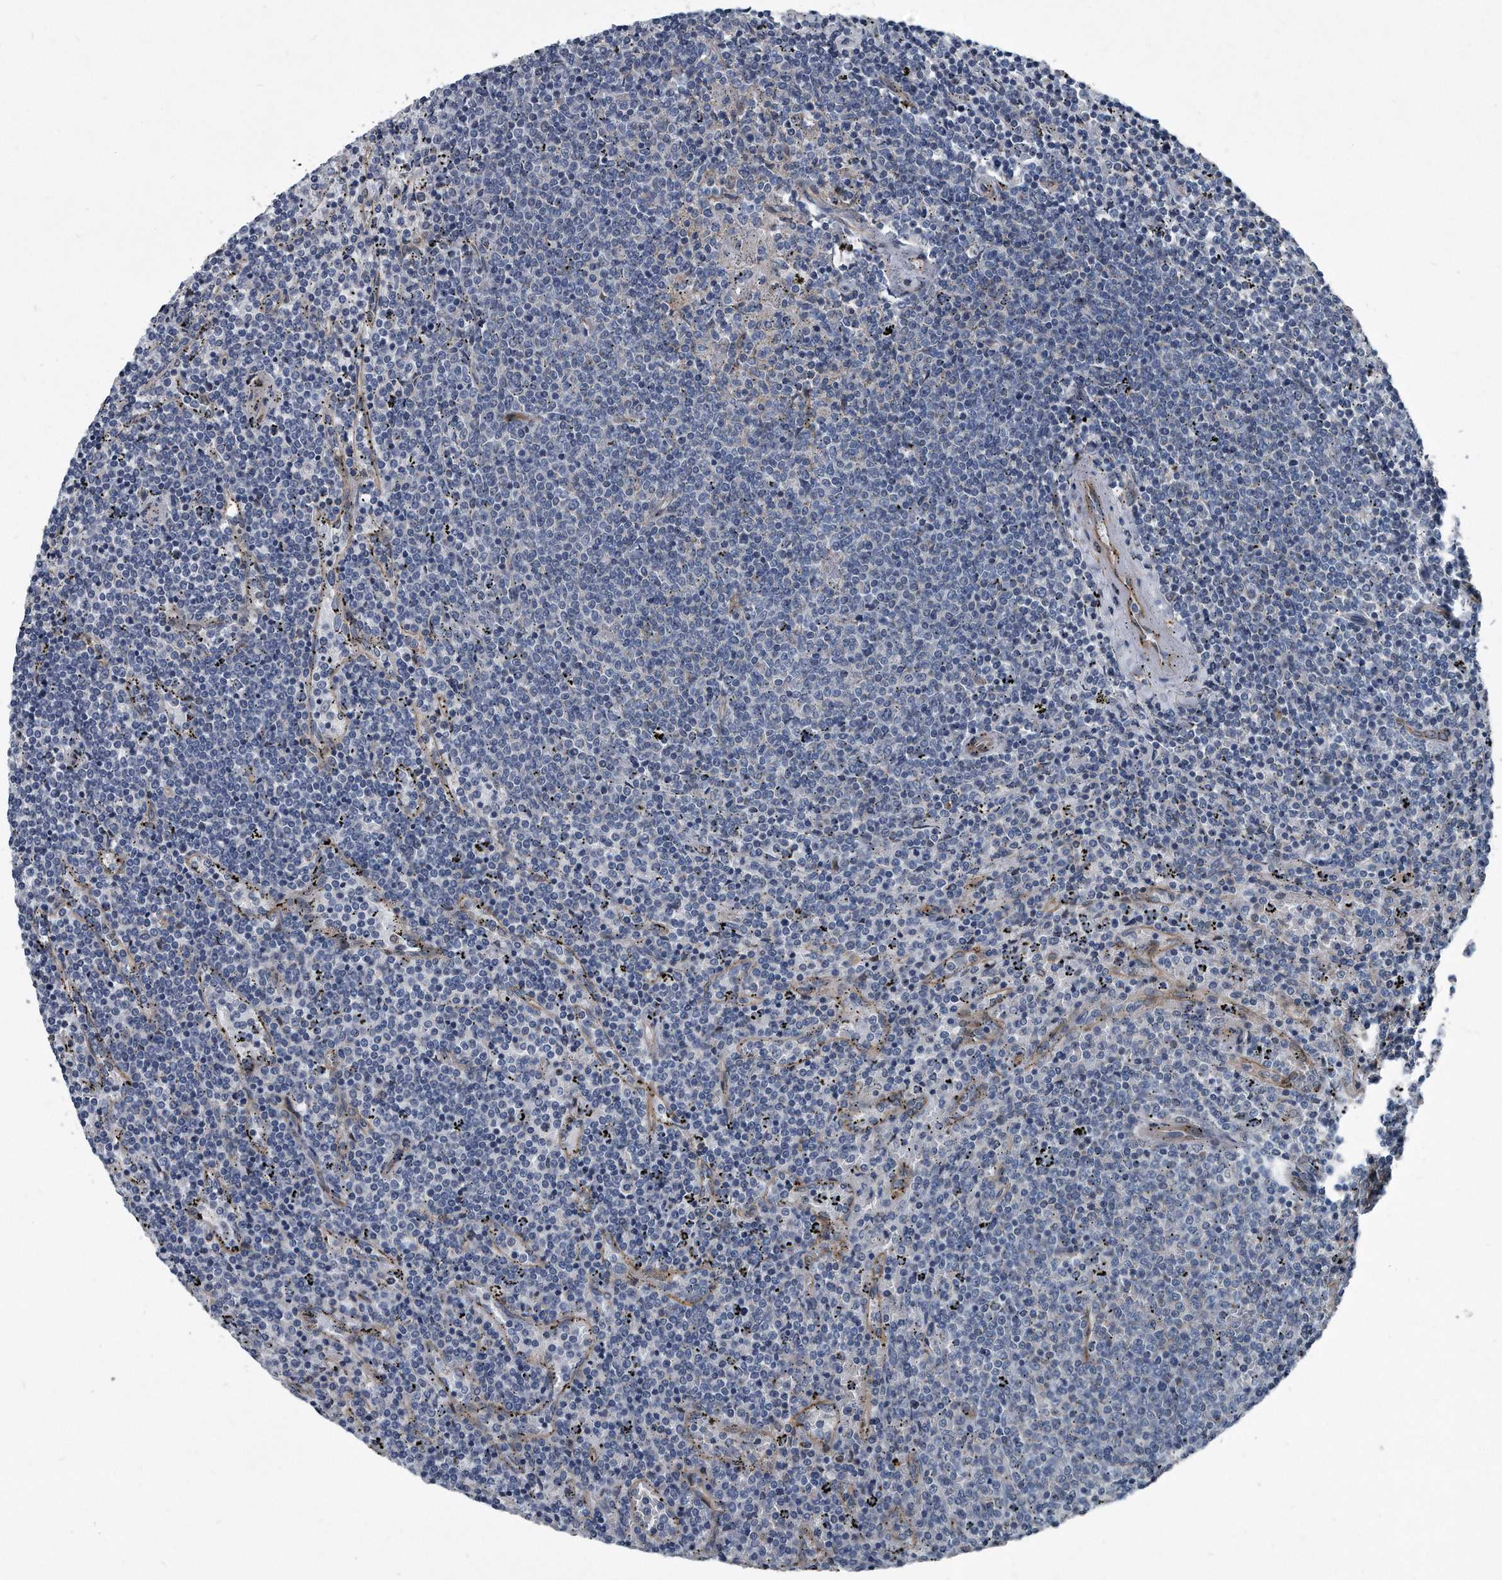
{"staining": {"intensity": "negative", "quantity": "none", "location": "none"}, "tissue": "lymphoma", "cell_type": "Tumor cells", "image_type": "cancer", "snomed": [{"axis": "morphology", "description": "Malignant lymphoma, non-Hodgkin's type, Low grade"}, {"axis": "topography", "description": "Spleen"}], "caption": "Protein analysis of lymphoma shows no significant staining in tumor cells. The staining is performed using DAB brown chromogen with nuclei counter-stained in using hematoxylin.", "gene": "PLEC", "patient": {"sex": "female", "age": 50}}